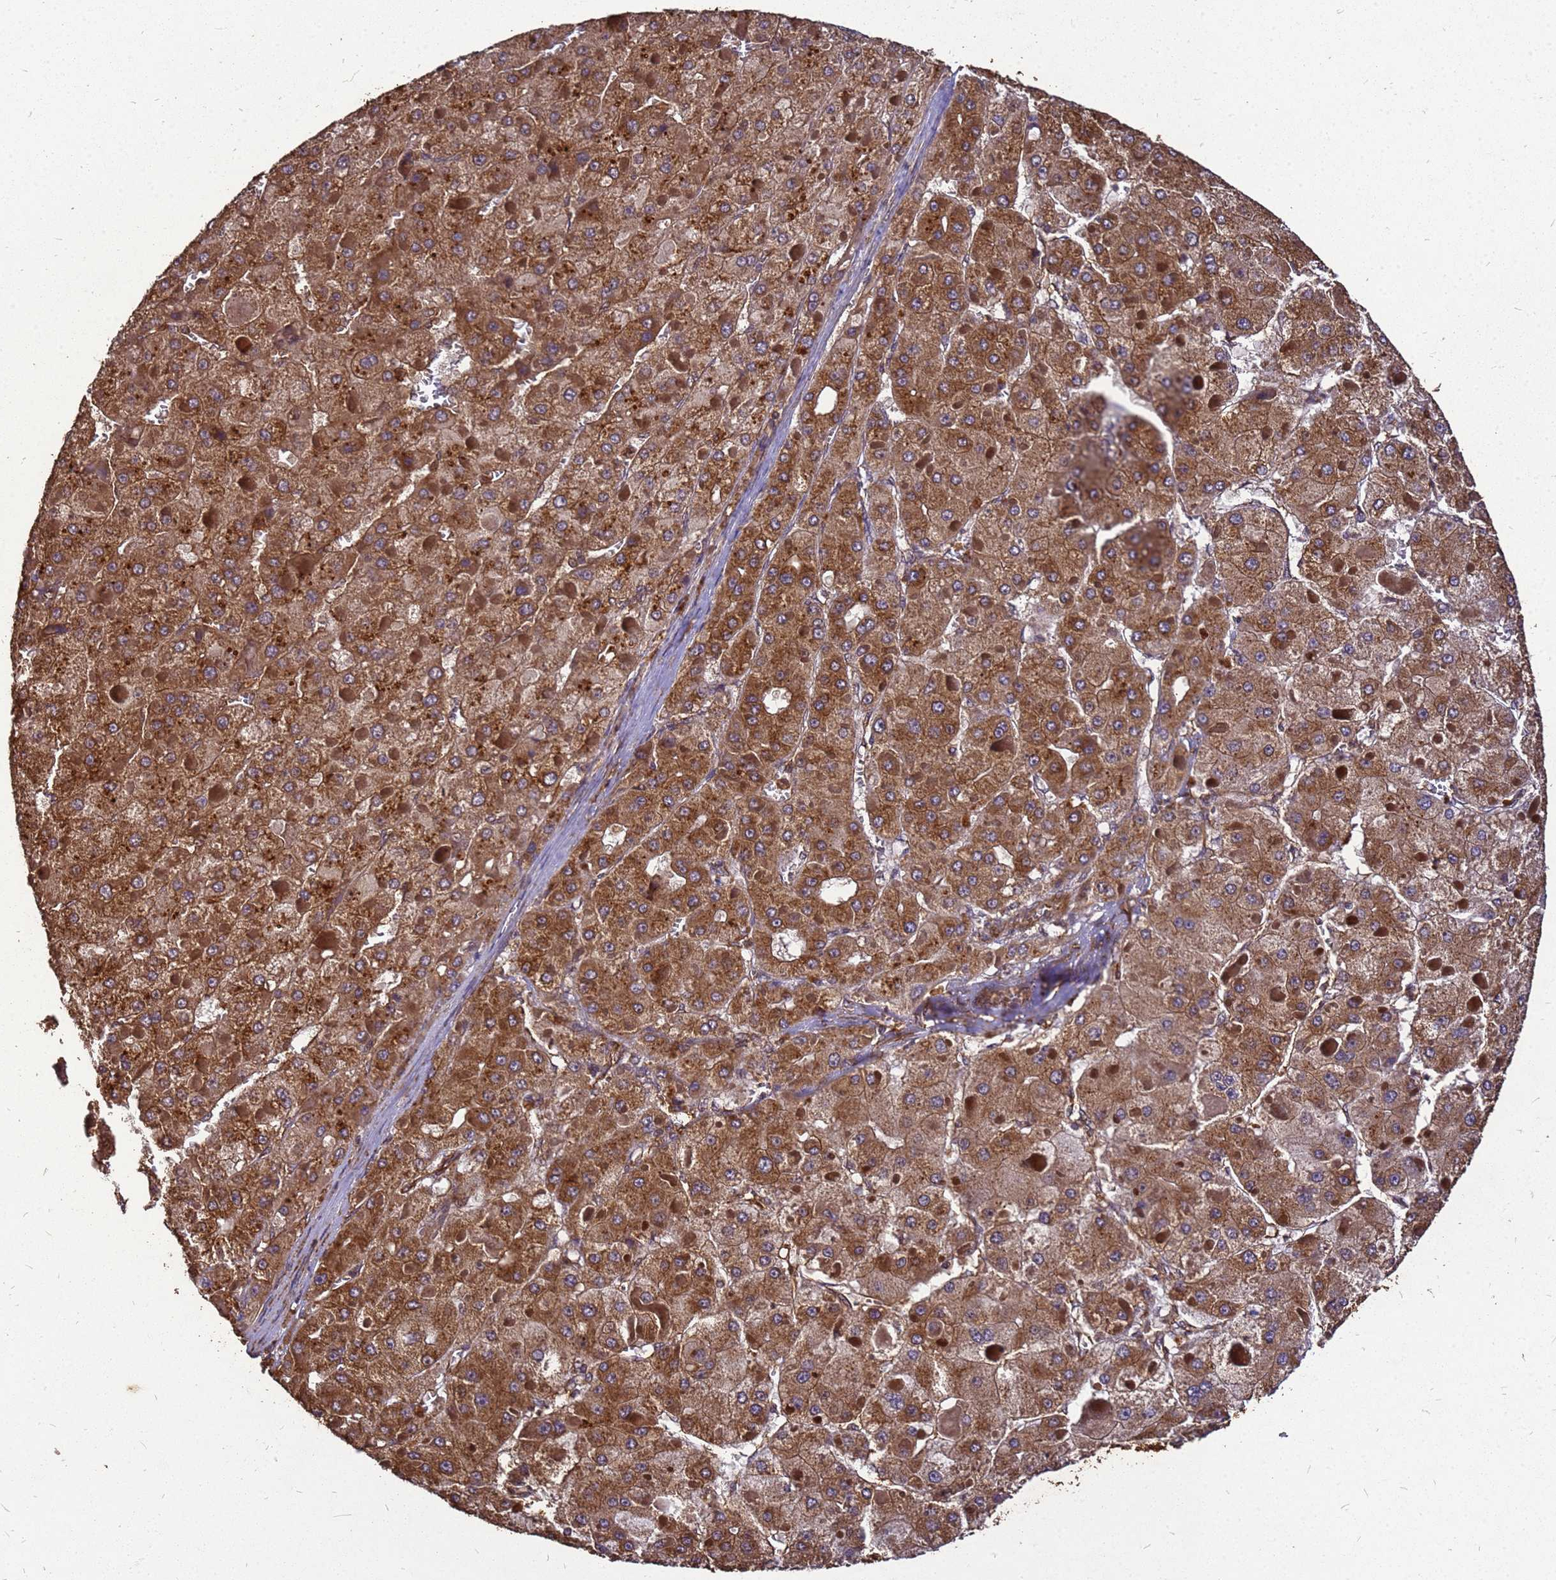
{"staining": {"intensity": "moderate", "quantity": ">75%", "location": "cytoplasmic/membranous"}, "tissue": "liver cancer", "cell_type": "Tumor cells", "image_type": "cancer", "snomed": [{"axis": "morphology", "description": "Carcinoma, Hepatocellular, NOS"}, {"axis": "topography", "description": "Liver"}], "caption": "Liver hepatocellular carcinoma tissue displays moderate cytoplasmic/membranous positivity in about >75% of tumor cells, visualized by immunohistochemistry.", "gene": "ZNF618", "patient": {"sex": "female", "age": 73}}